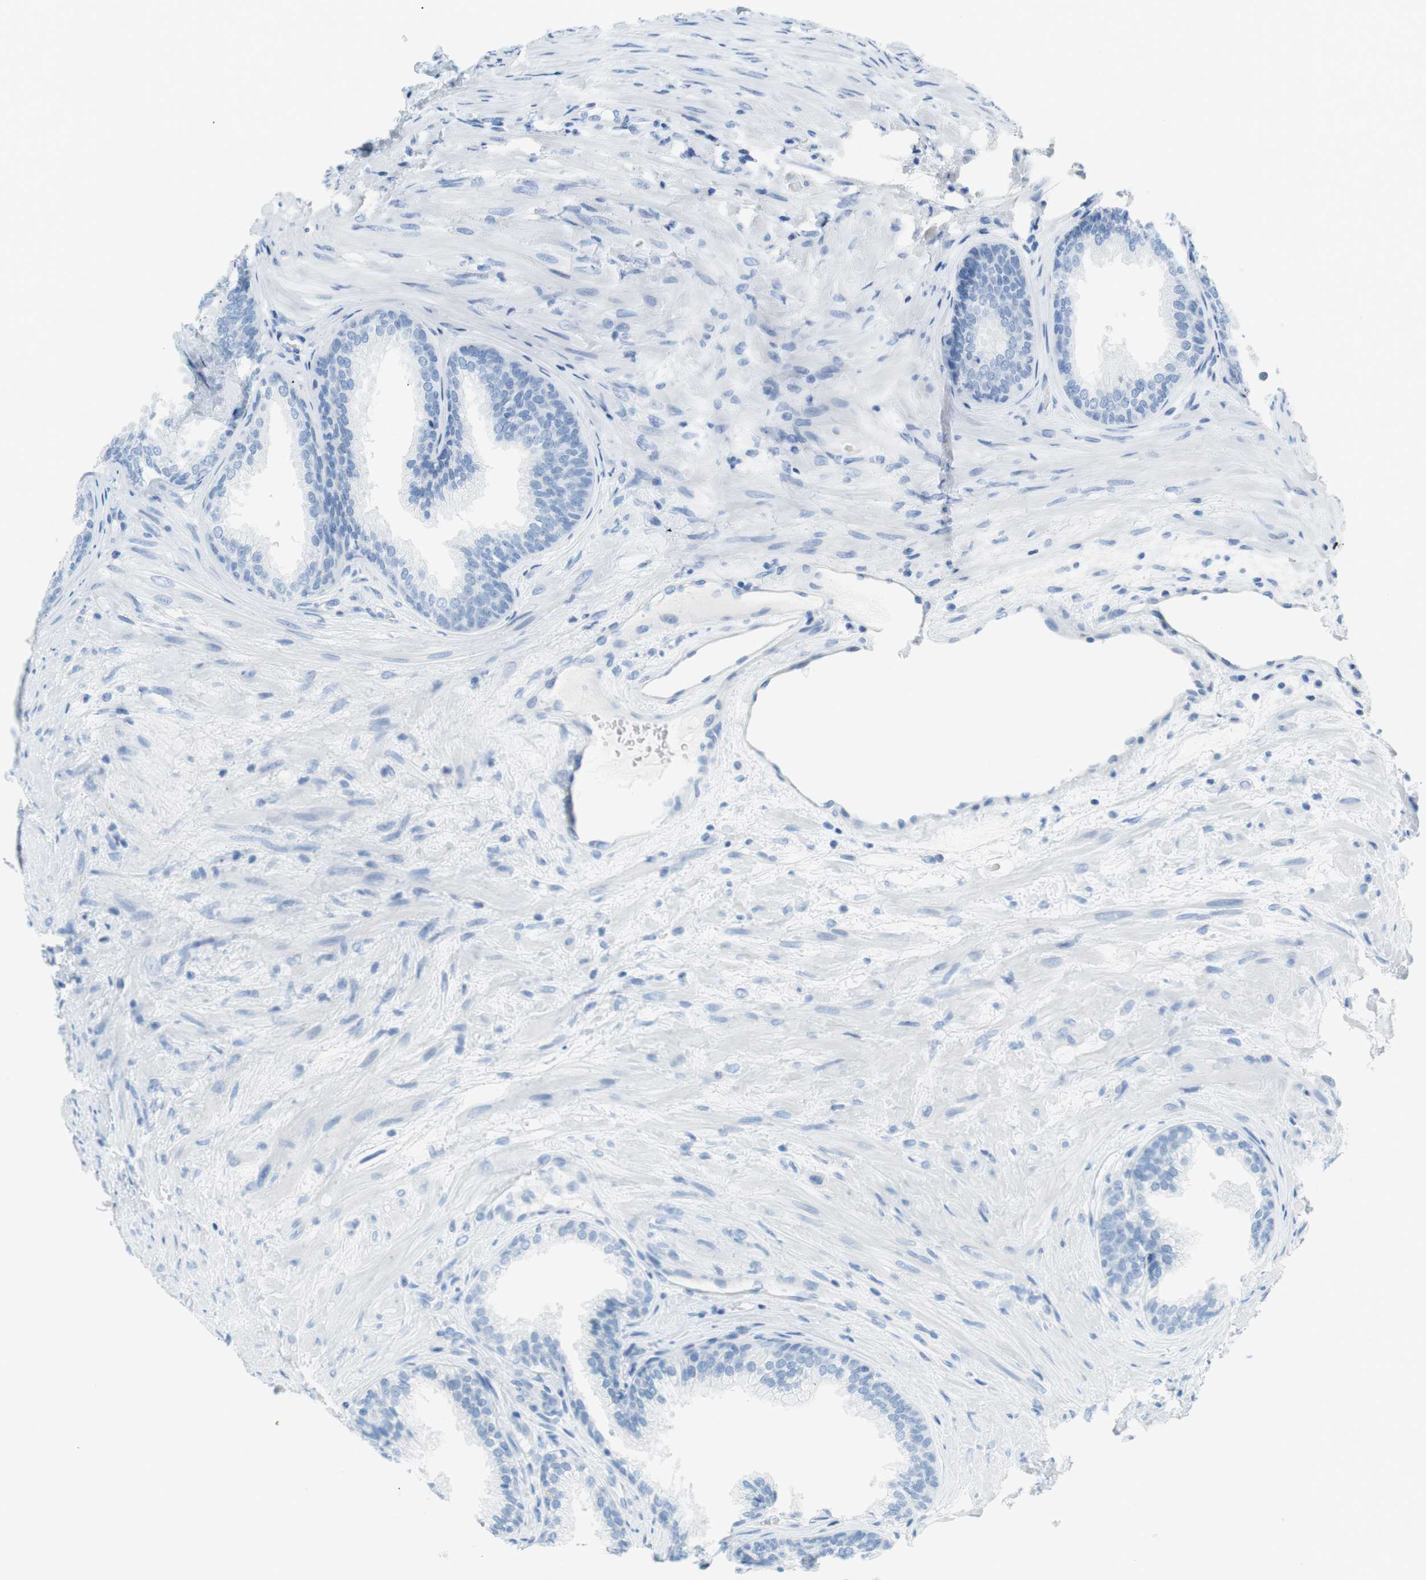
{"staining": {"intensity": "negative", "quantity": "none", "location": "none"}, "tissue": "prostate", "cell_type": "Glandular cells", "image_type": "normal", "snomed": [{"axis": "morphology", "description": "Normal tissue, NOS"}, {"axis": "topography", "description": "Prostate"}], "caption": "Immunohistochemical staining of unremarkable prostate shows no significant positivity in glandular cells. (DAB (3,3'-diaminobenzidine) IHC, high magnification).", "gene": "MYH1", "patient": {"sex": "male", "age": 76}}